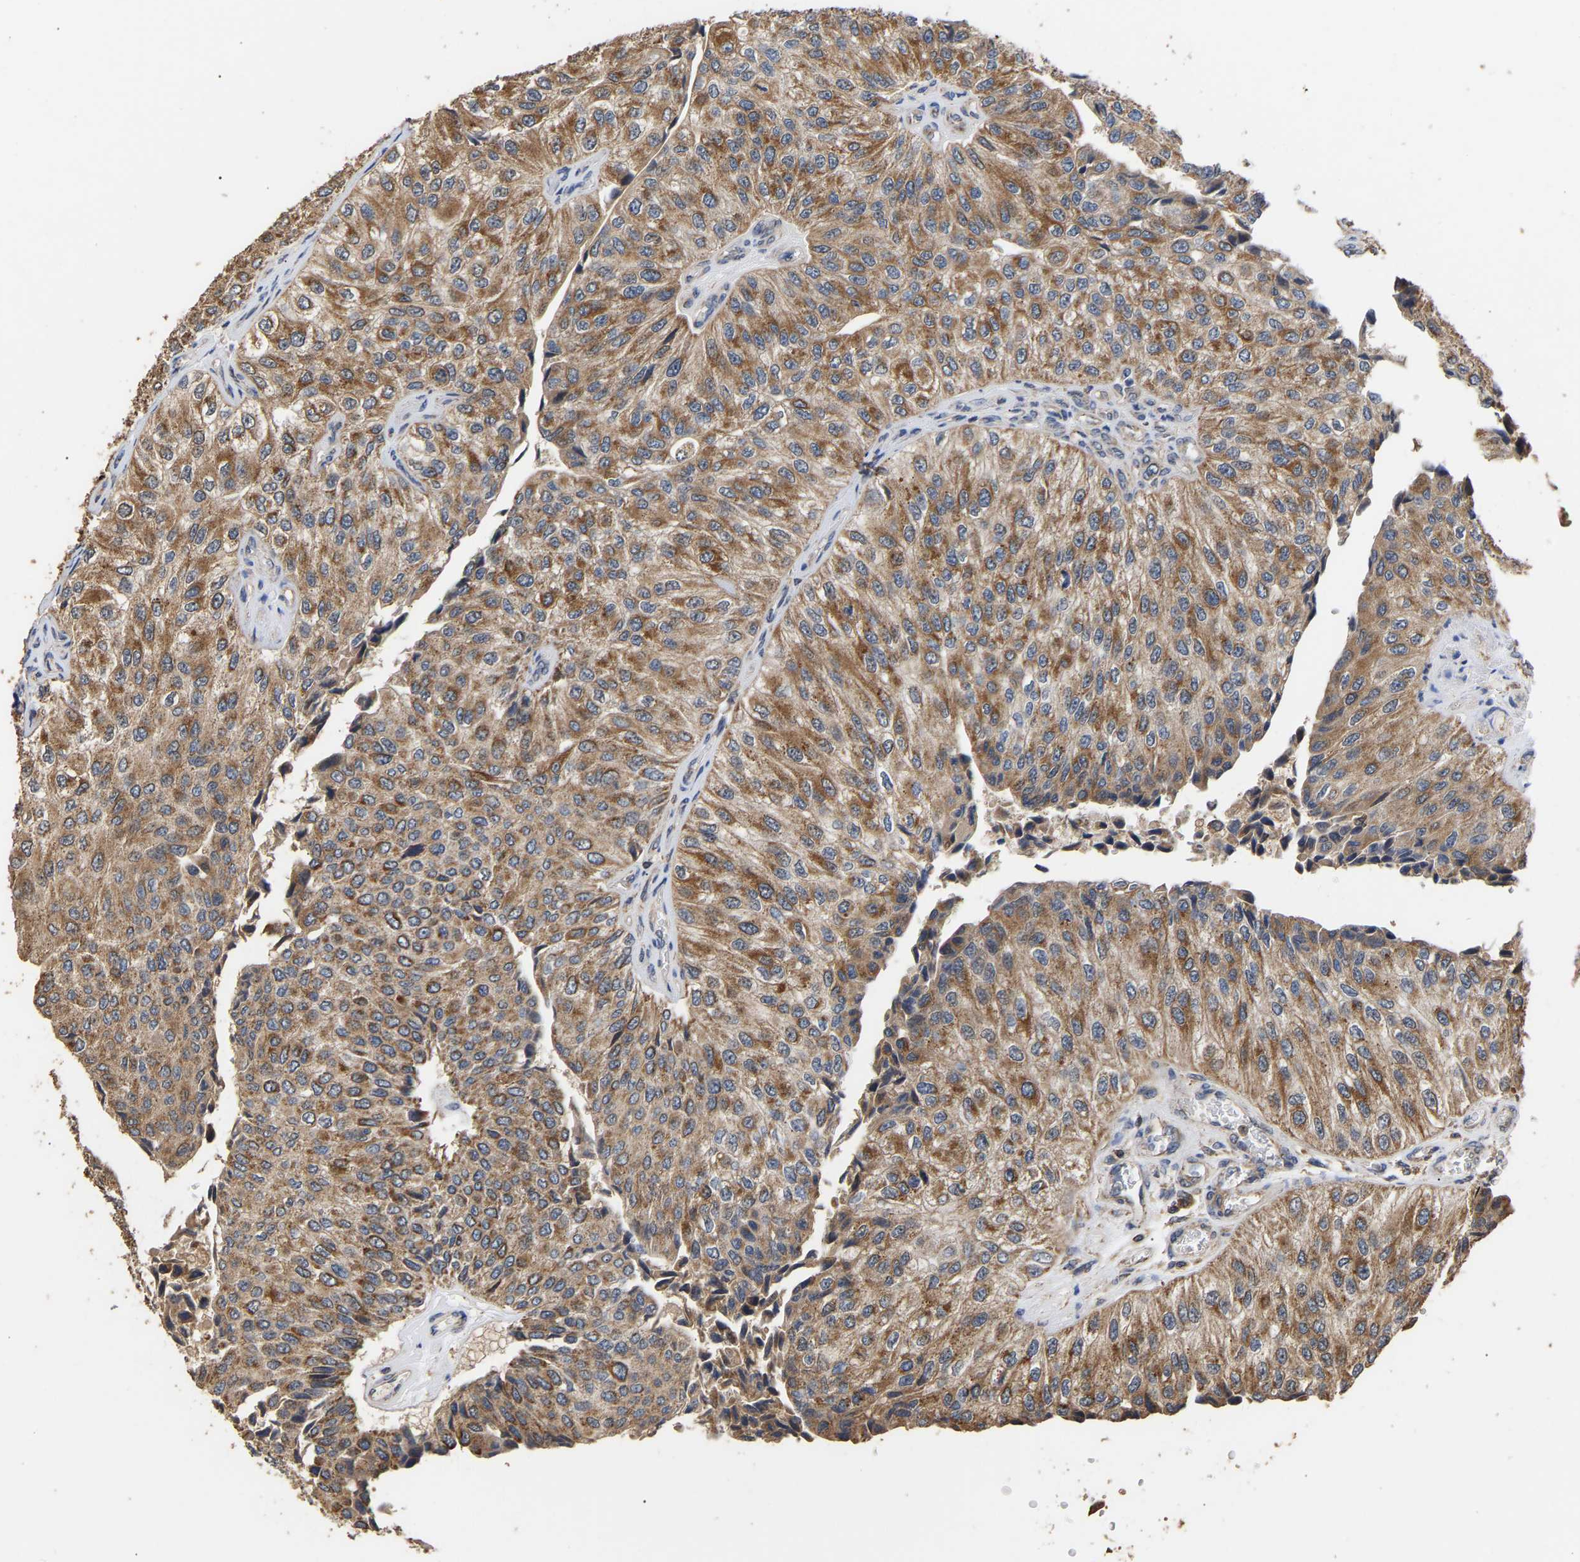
{"staining": {"intensity": "moderate", "quantity": ">75%", "location": "cytoplasmic/membranous"}, "tissue": "urothelial cancer", "cell_type": "Tumor cells", "image_type": "cancer", "snomed": [{"axis": "morphology", "description": "Urothelial carcinoma, High grade"}, {"axis": "topography", "description": "Kidney"}, {"axis": "topography", "description": "Urinary bladder"}], "caption": "This is a photomicrograph of immunohistochemistry (IHC) staining of urothelial carcinoma (high-grade), which shows moderate positivity in the cytoplasmic/membranous of tumor cells.", "gene": "ZNF26", "patient": {"sex": "male", "age": 77}}